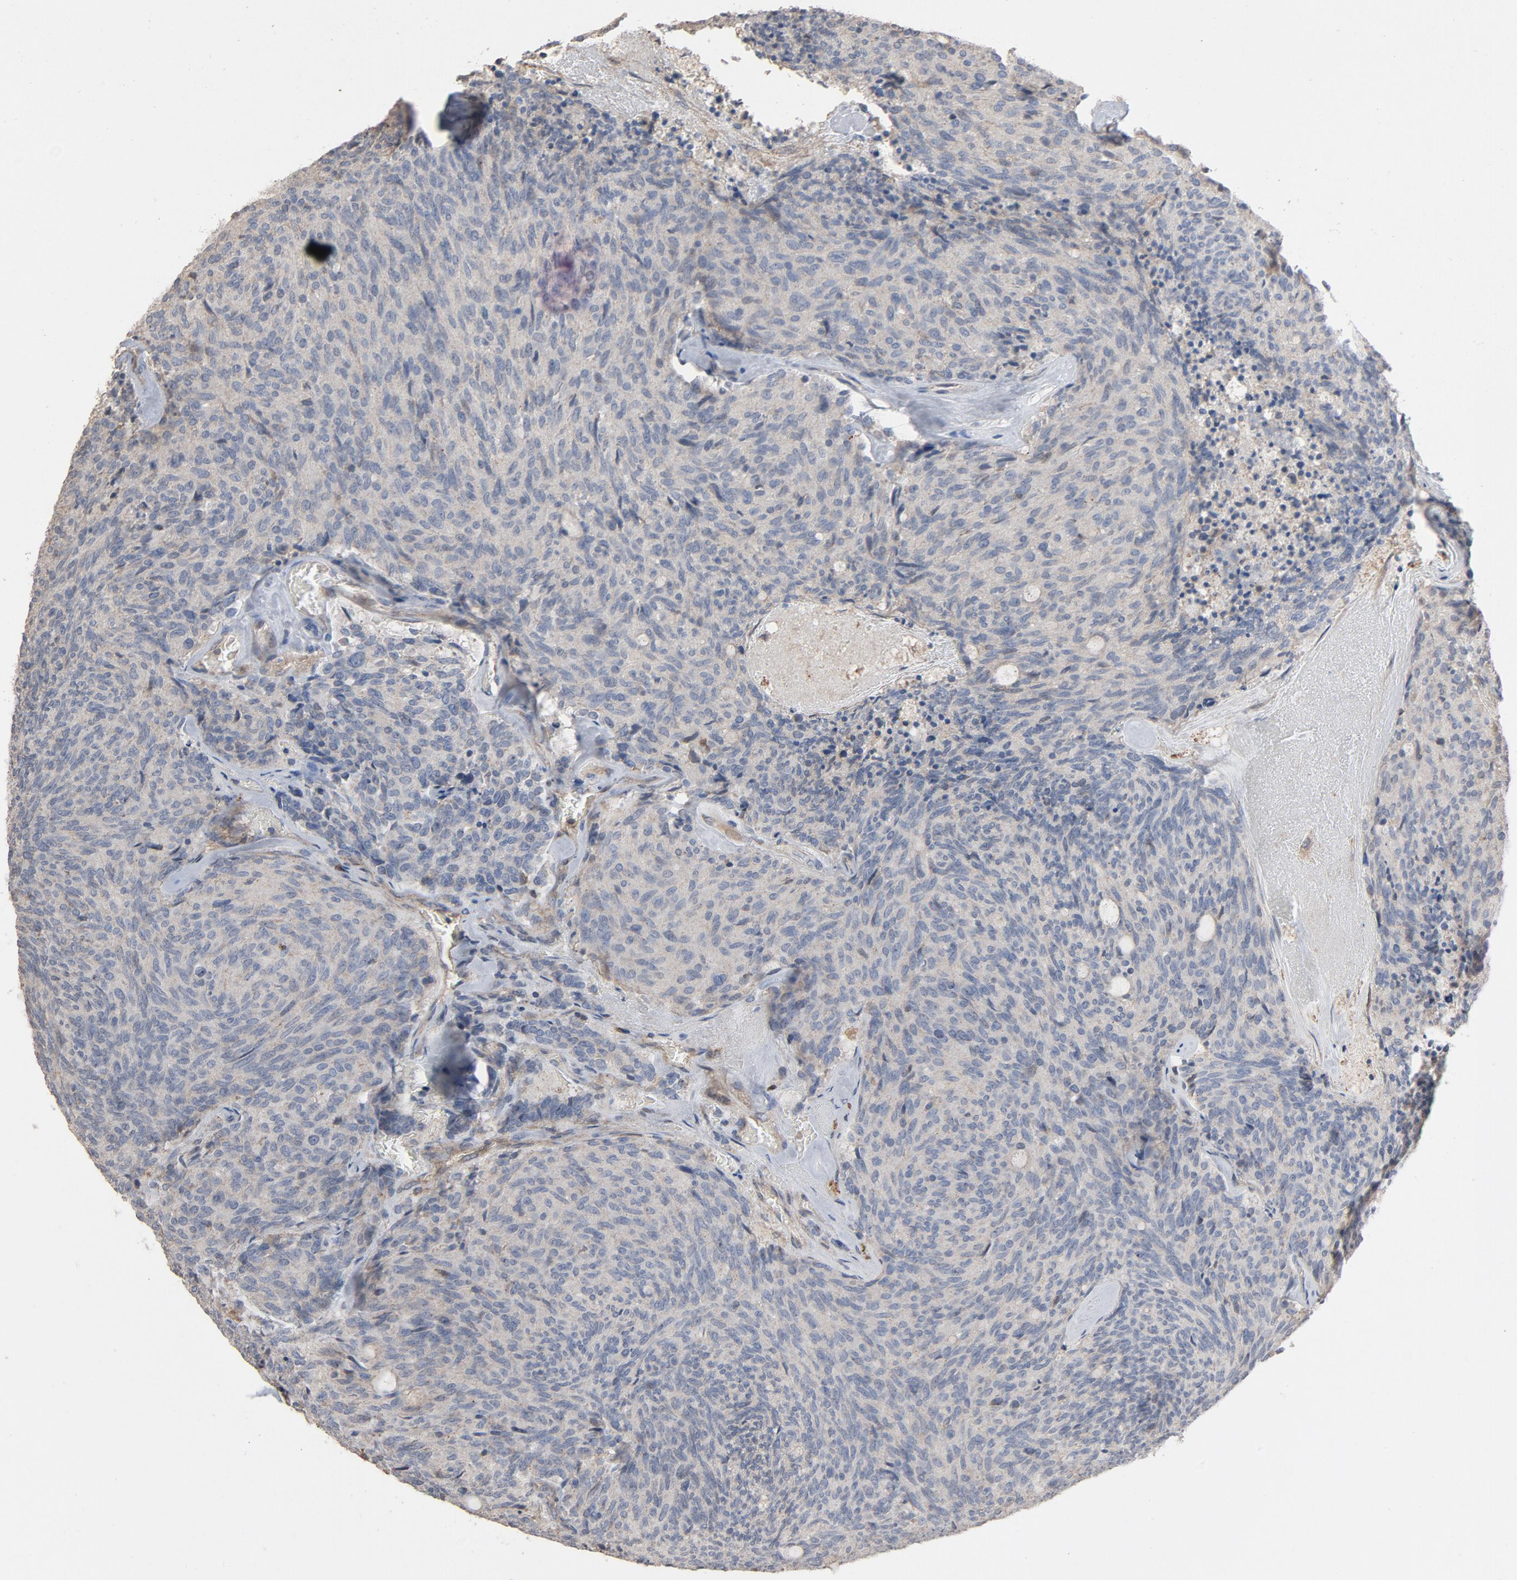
{"staining": {"intensity": "weak", "quantity": "<25%", "location": "cytoplasmic/membranous"}, "tissue": "carcinoid", "cell_type": "Tumor cells", "image_type": "cancer", "snomed": [{"axis": "morphology", "description": "Carcinoid, malignant, NOS"}, {"axis": "topography", "description": "Pancreas"}], "caption": "Photomicrograph shows no protein positivity in tumor cells of carcinoid tissue. The staining is performed using DAB brown chromogen with nuclei counter-stained in using hematoxylin.", "gene": "CDK6", "patient": {"sex": "female", "age": 54}}